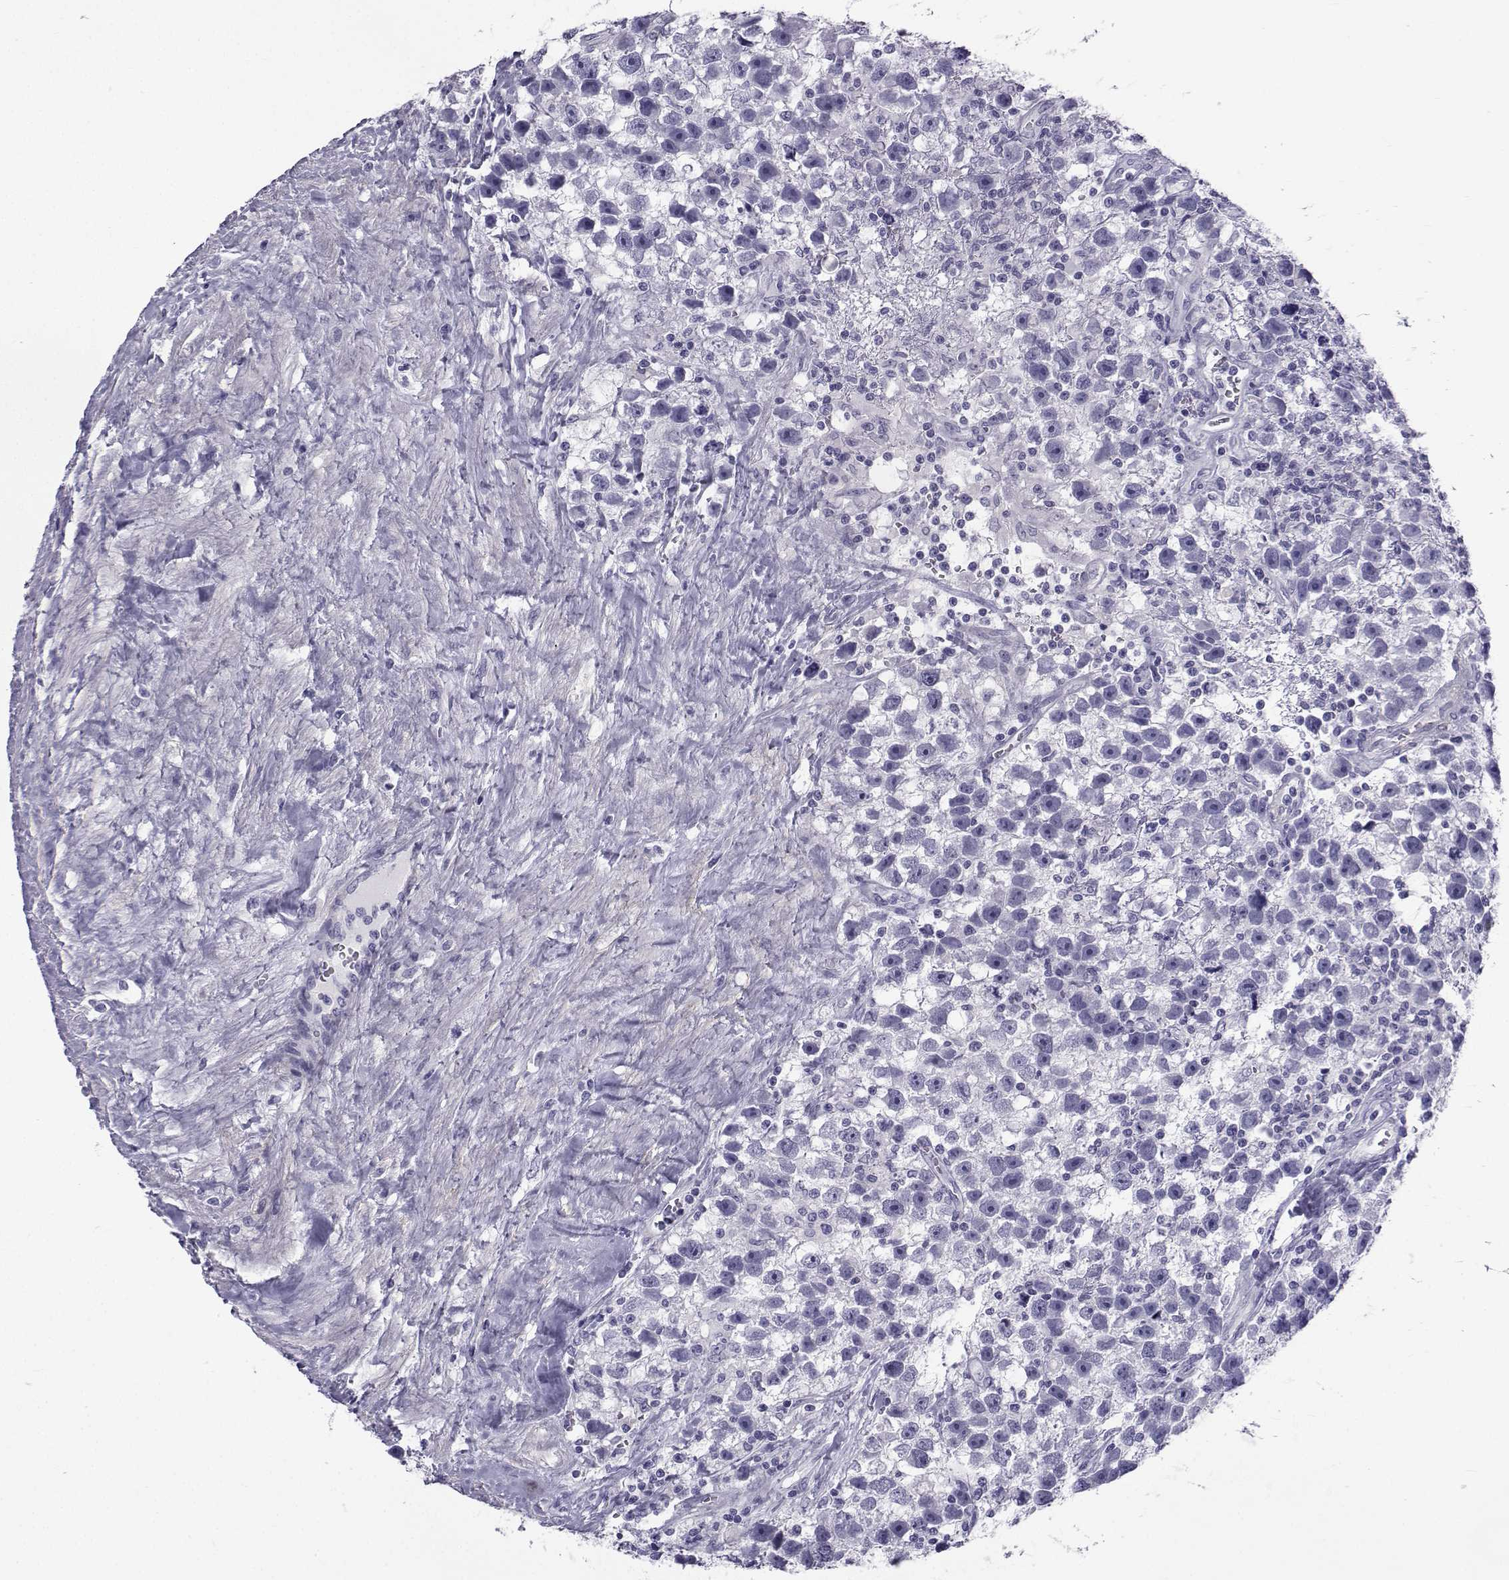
{"staining": {"intensity": "negative", "quantity": "none", "location": "none"}, "tissue": "testis cancer", "cell_type": "Tumor cells", "image_type": "cancer", "snomed": [{"axis": "morphology", "description": "Seminoma, NOS"}, {"axis": "topography", "description": "Testis"}], "caption": "Immunohistochemistry (IHC) micrograph of neoplastic tissue: human testis cancer stained with DAB demonstrates no significant protein expression in tumor cells.", "gene": "SPANXD", "patient": {"sex": "male", "age": 43}}